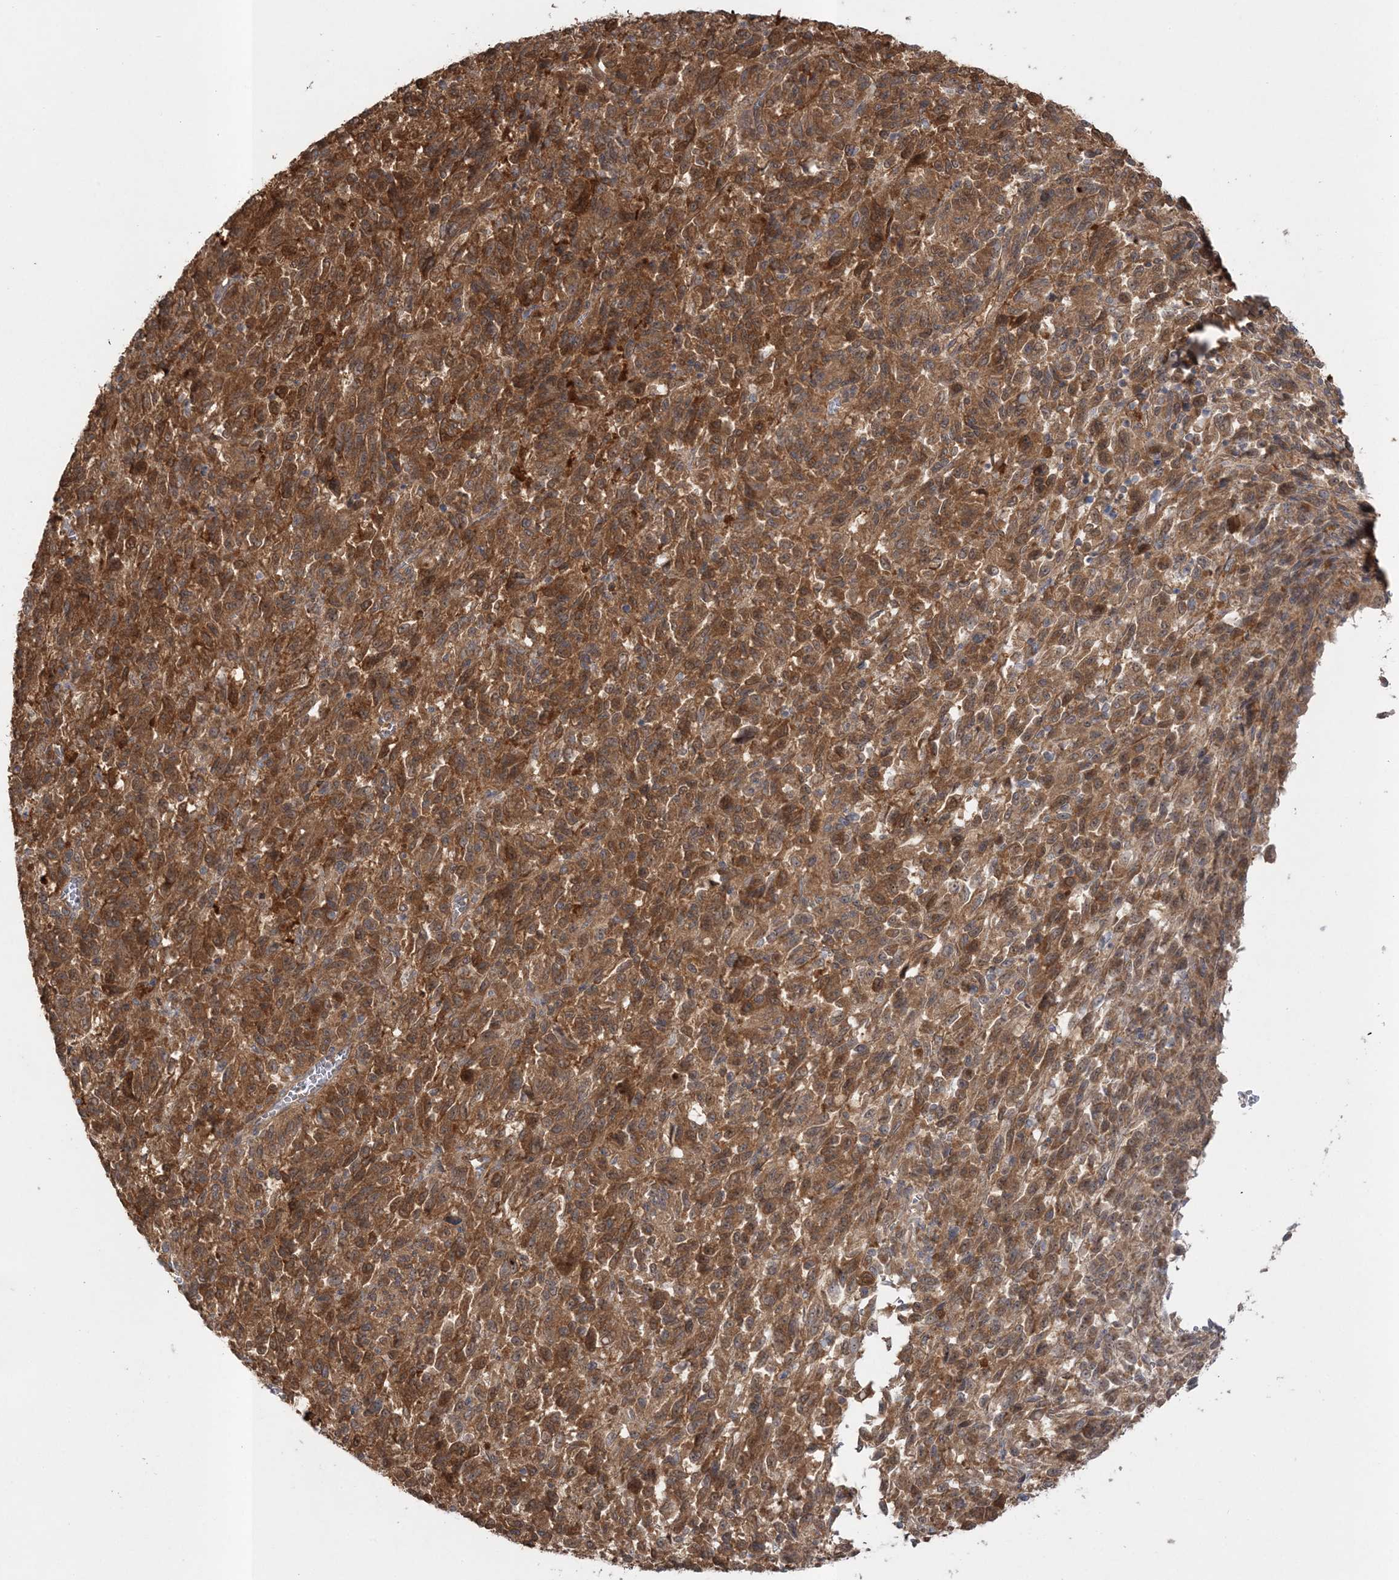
{"staining": {"intensity": "moderate", "quantity": ">75%", "location": "cytoplasmic/membranous"}, "tissue": "melanoma", "cell_type": "Tumor cells", "image_type": "cancer", "snomed": [{"axis": "morphology", "description": "Malignant melanoma, Metastatic site"}, {"axis": "topography", "description": "Lung"}], "caption": "Moderate cytoplasmic/membranous staining for a protein is present in approximately >75% of tumor cells of malignant melanoma (metastatic site) using IHC.", "gene": "MOCS2", "patient": {"sex": "male", "age": 64}}